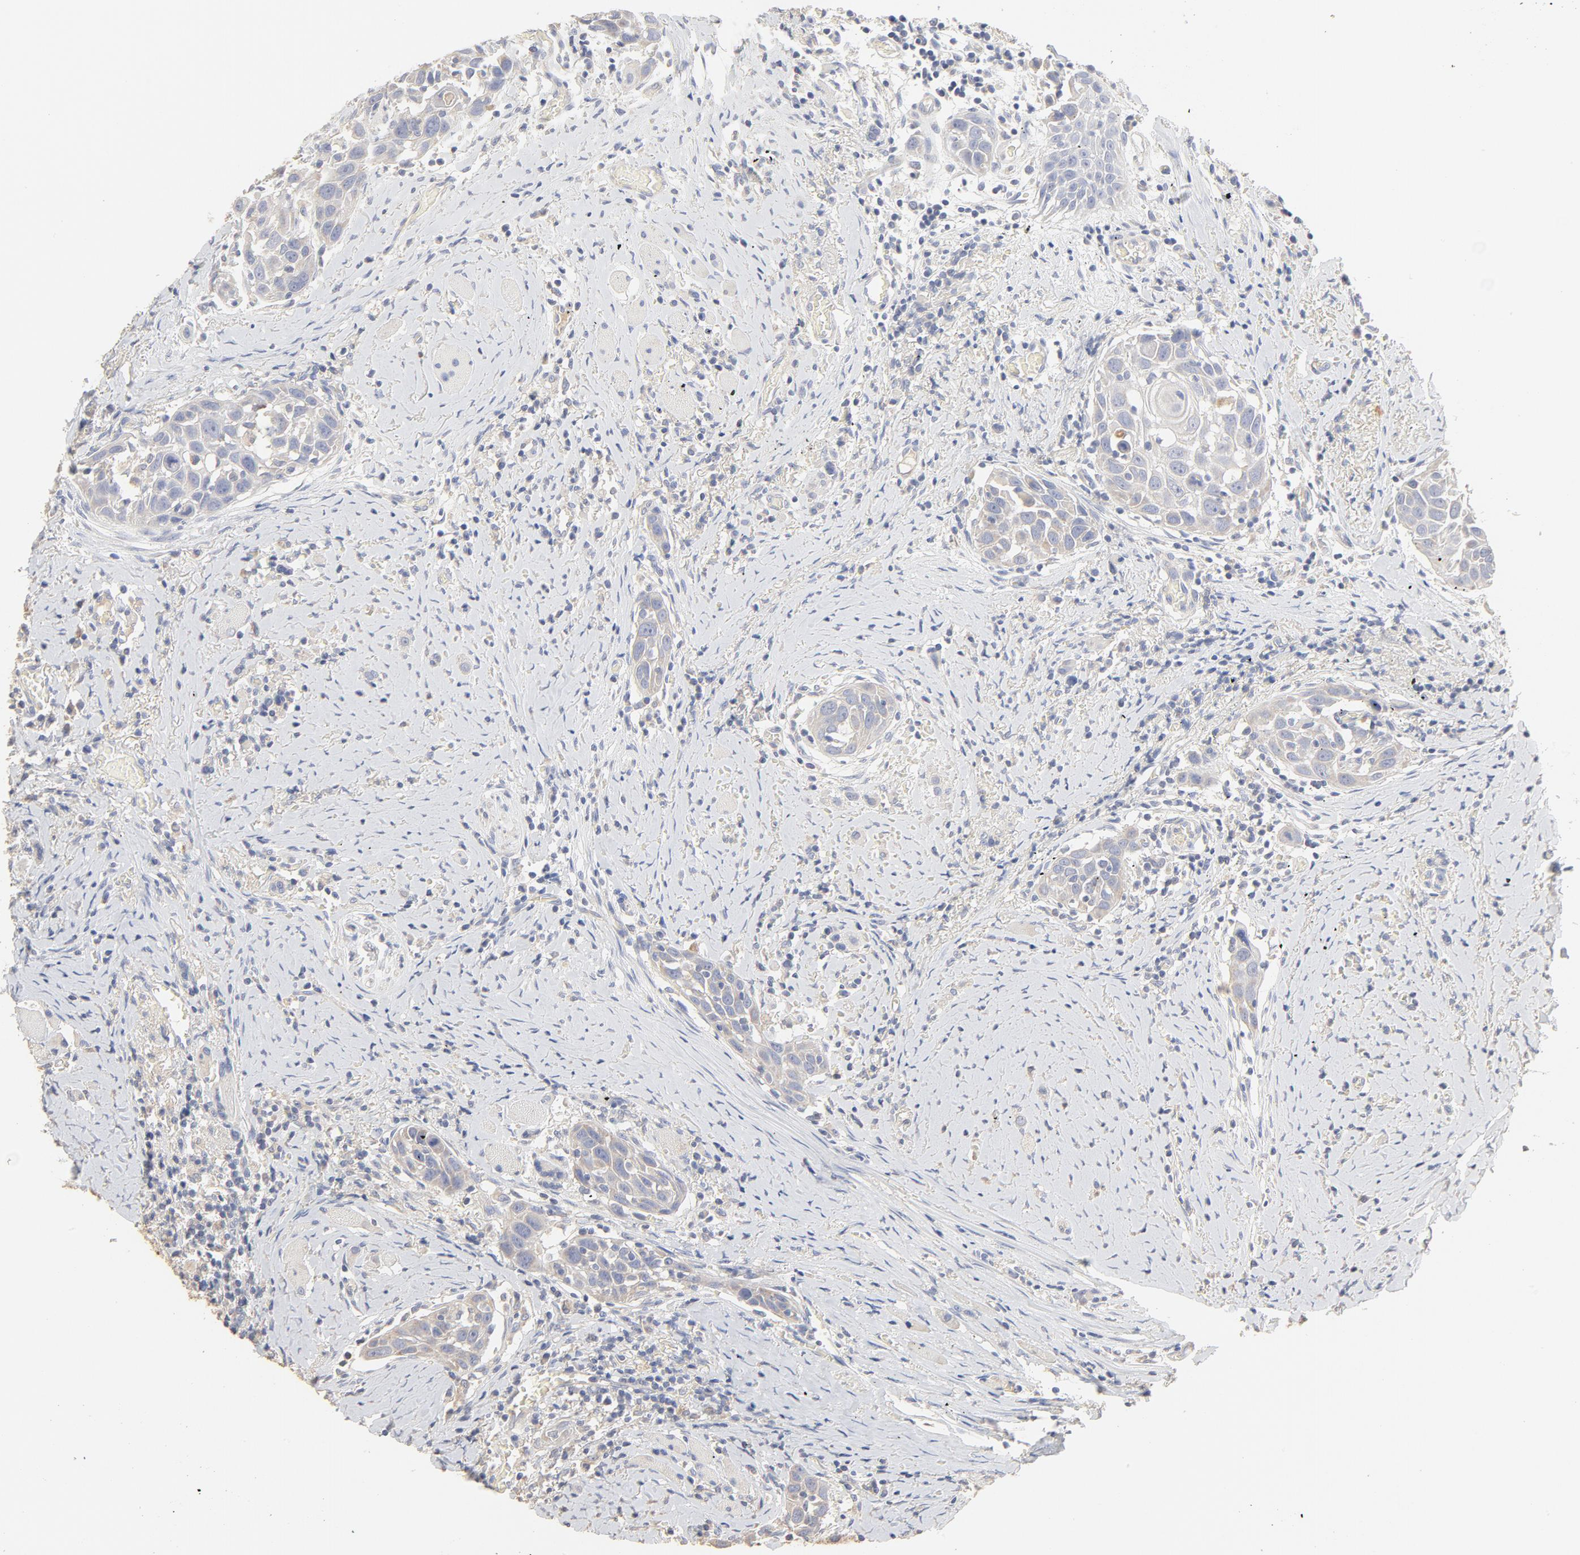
{"staining": {"intensity": "negative", "quantity": "none", "location": "none"}, "tissue": "head and neck cancer", "cell_type": "Tumor cells", "image_type": "cancer", "snomed": [{"axis": "morphology", "description": "Squamous cell carcinoma, NOS"}, {"axis": "topography", "description": "Oral tissue"}, {"axis": "topography", "description": "Head-Neck"}], "caption": "Tumor cells show no significant protein expression in head and neck cancer.", "gene": "FCGBP", "patient": {"sex": "female", "age": 50}}